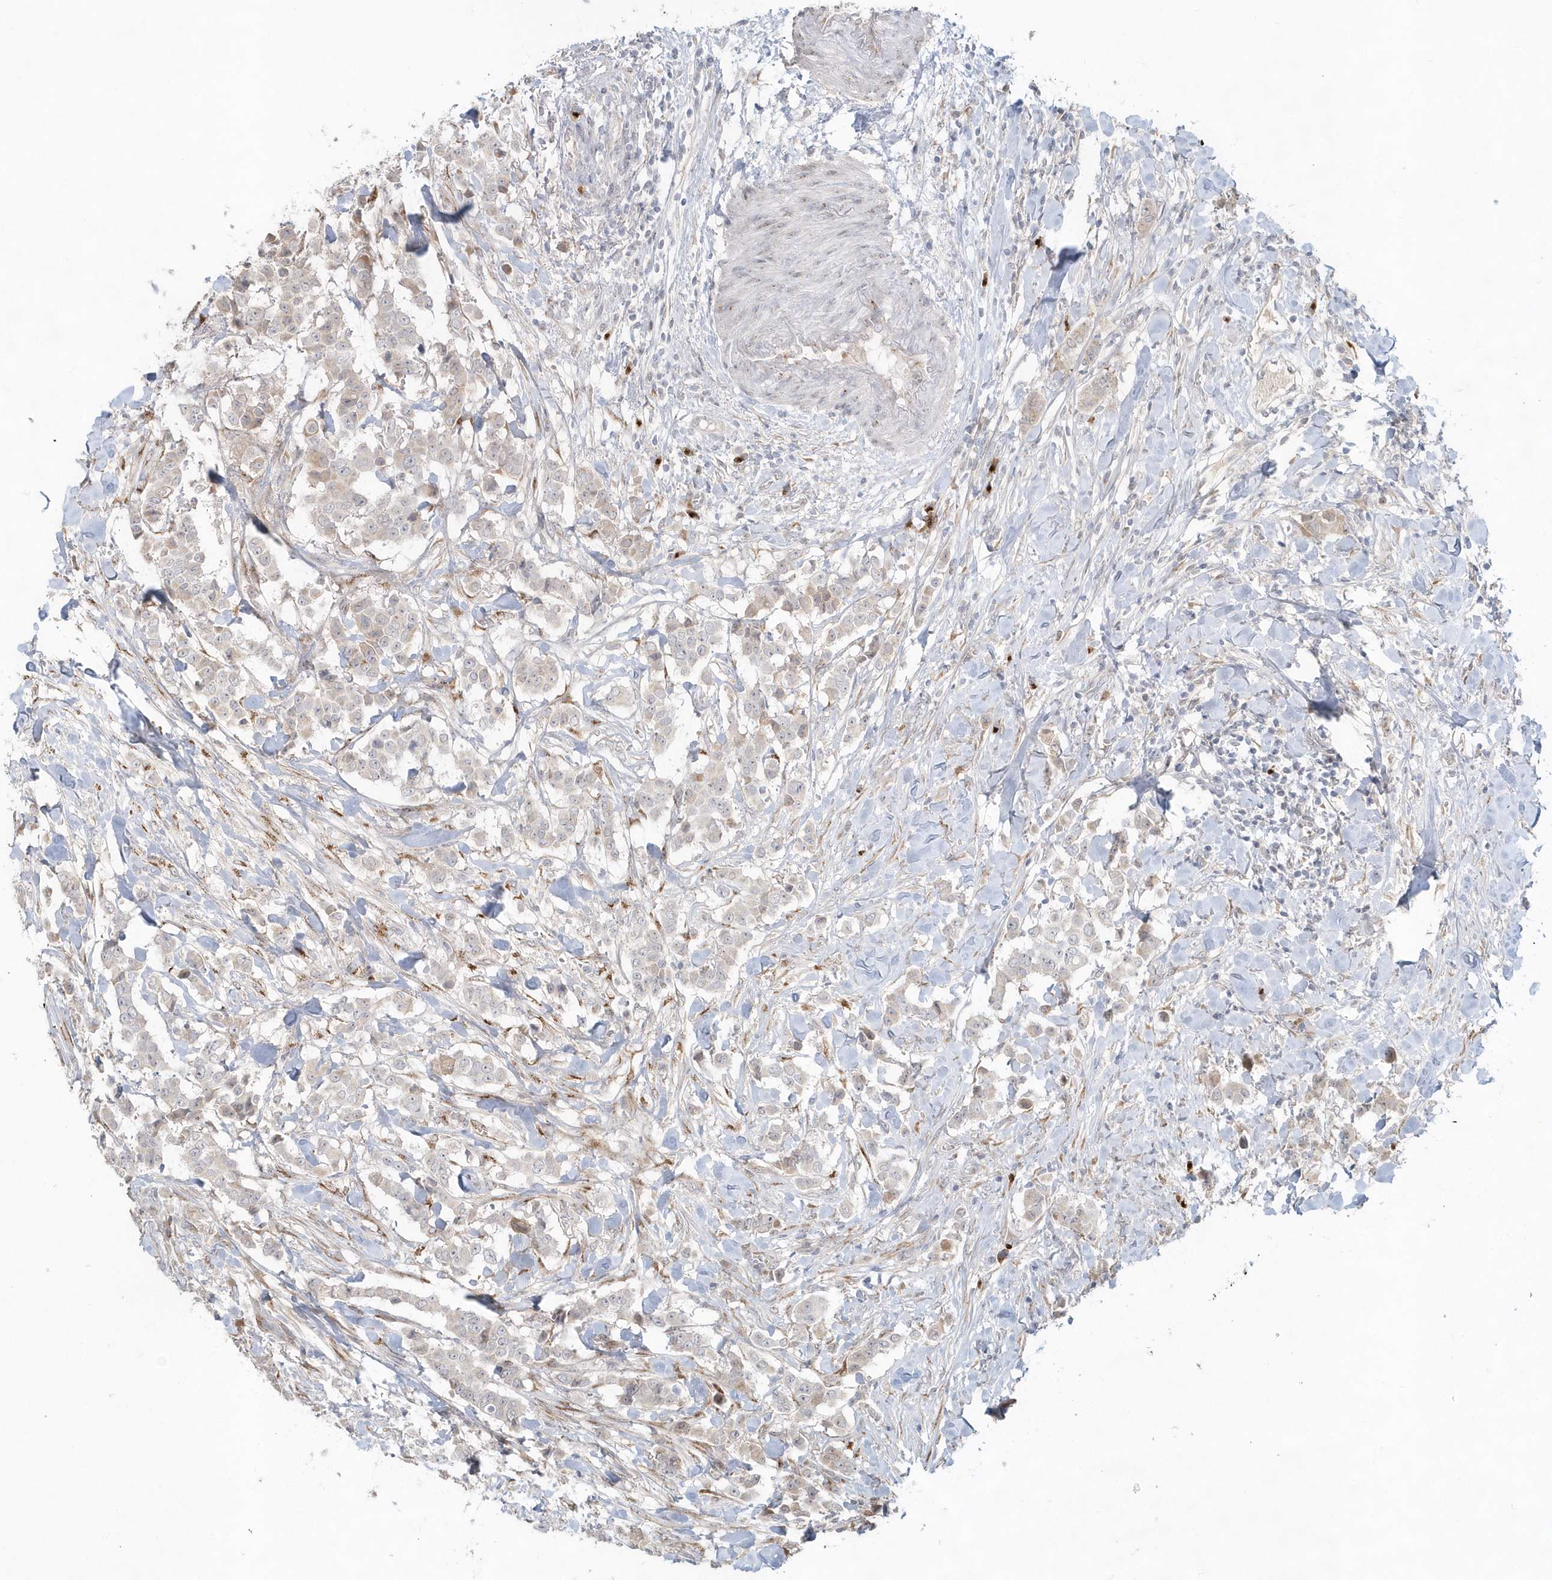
{"staining": {"intensity": "weak", "quantity": "25%-75%", "location": "cytoplasmic/membranous"}, "tissue": "breast cancer", "cell_type": "Tumor cells", "image_type": "cancer", "snomed": [{"axis": "morphology", "description": "Duct carcinoma"}, {"axis": "topography", "description": "Breast"}], "caption": "Immunohistochemistry micrograph of human breast cancer stained for a protein (brown), which reveals low levels of weak cytoplasmic/membranous staining in approximately 25%-75% of tumor cells.", "gene": "DHFR", "patient": {"sex": "female", "age": 40}}